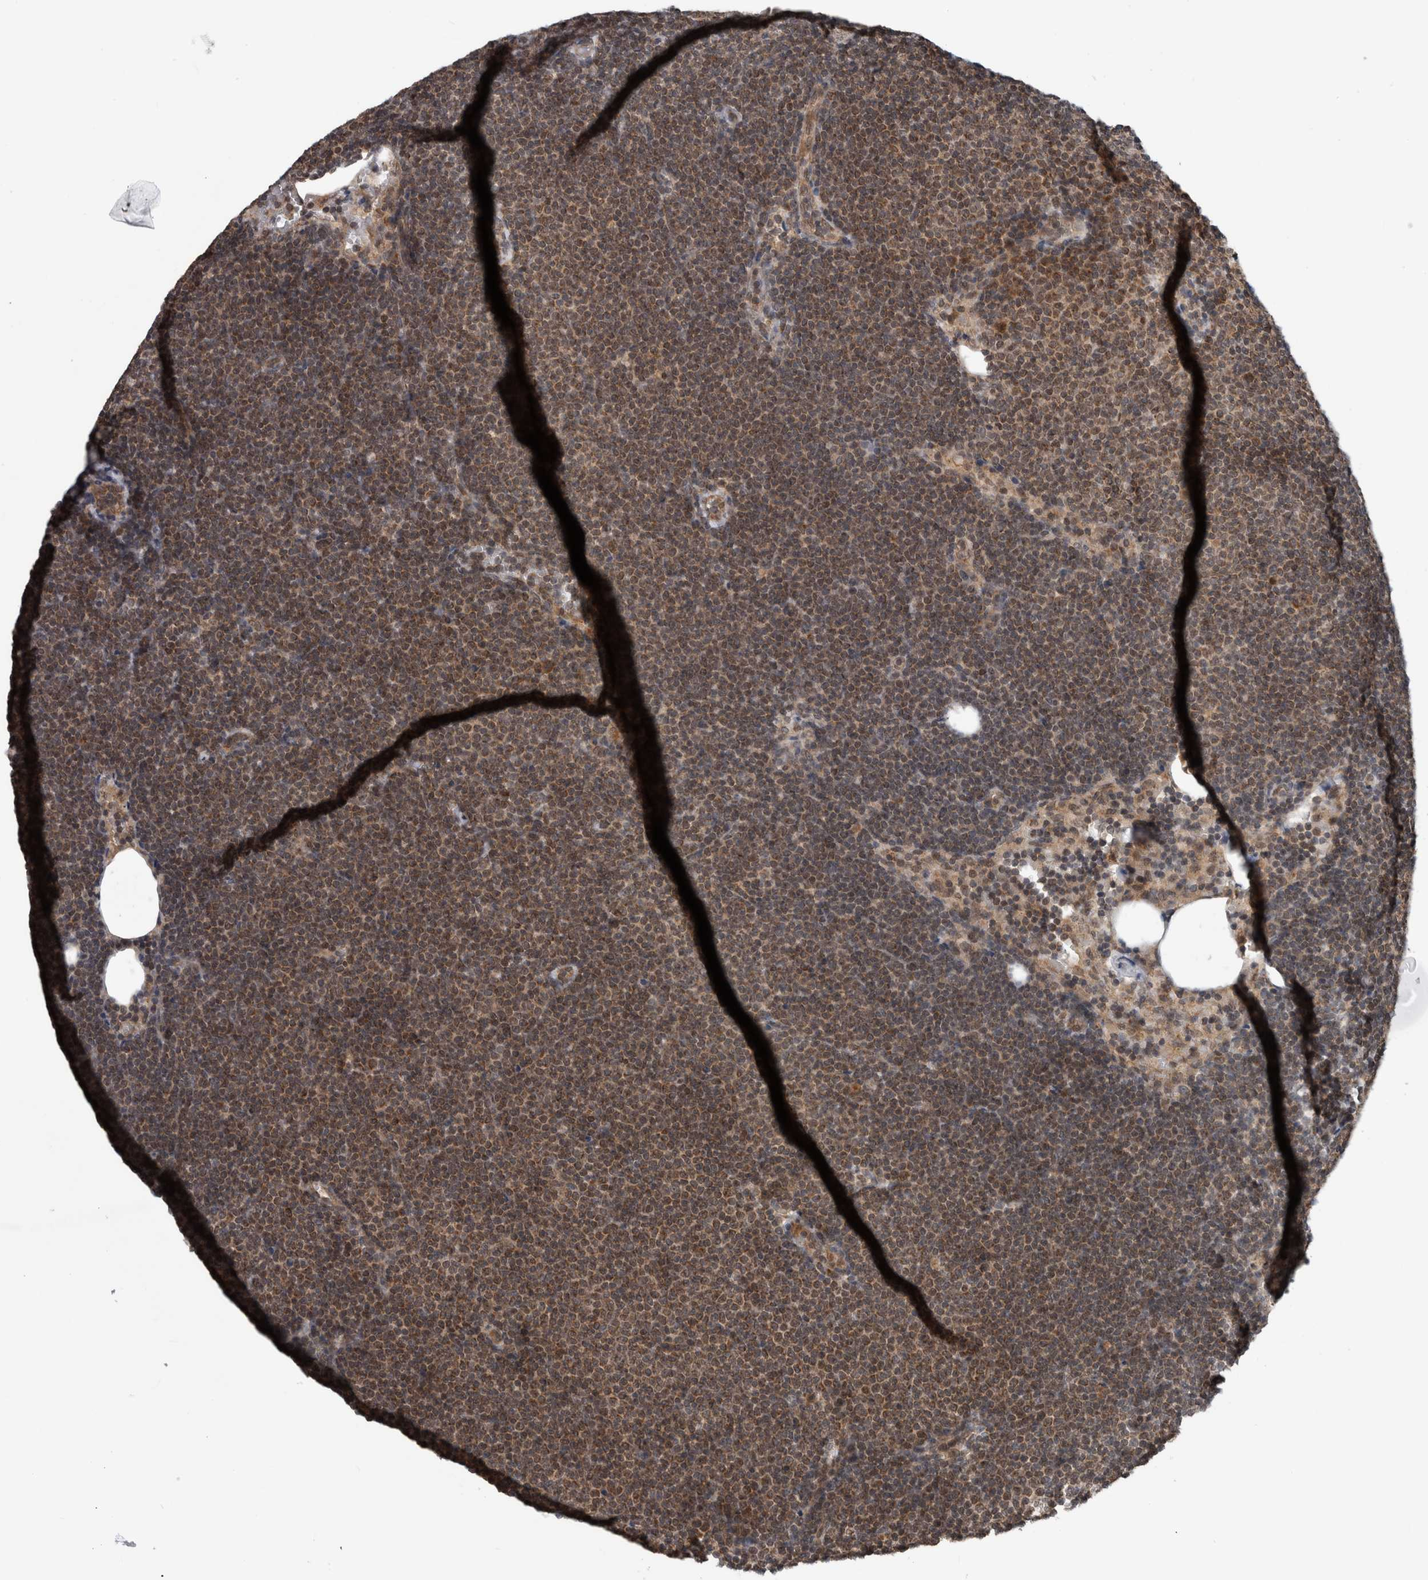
{"staining": {"intensity": "moderate", "quantity": ">75%", "location": "cytoplasmic/membranous"}, "tissue": "lymphoma", "cell_type": "Tumor cells", "image_type": "cancer", "snomed": [{"axis": "morphology", "description": "Malignant lymphoma, non-Hodgkin's type, Low grade"}, {"axis": "topography", "description": "Lymph node"}], "caption": "Immunohistochemistry (DAB (3,3'-diaminobenzidine)) staining of lymphoma exhibits moderate cytoplasmic/membranous protein expression in approximately >75% of tumor cells.", "gene": "ENY2", "patient": {"sex": "female", "age": 53}}